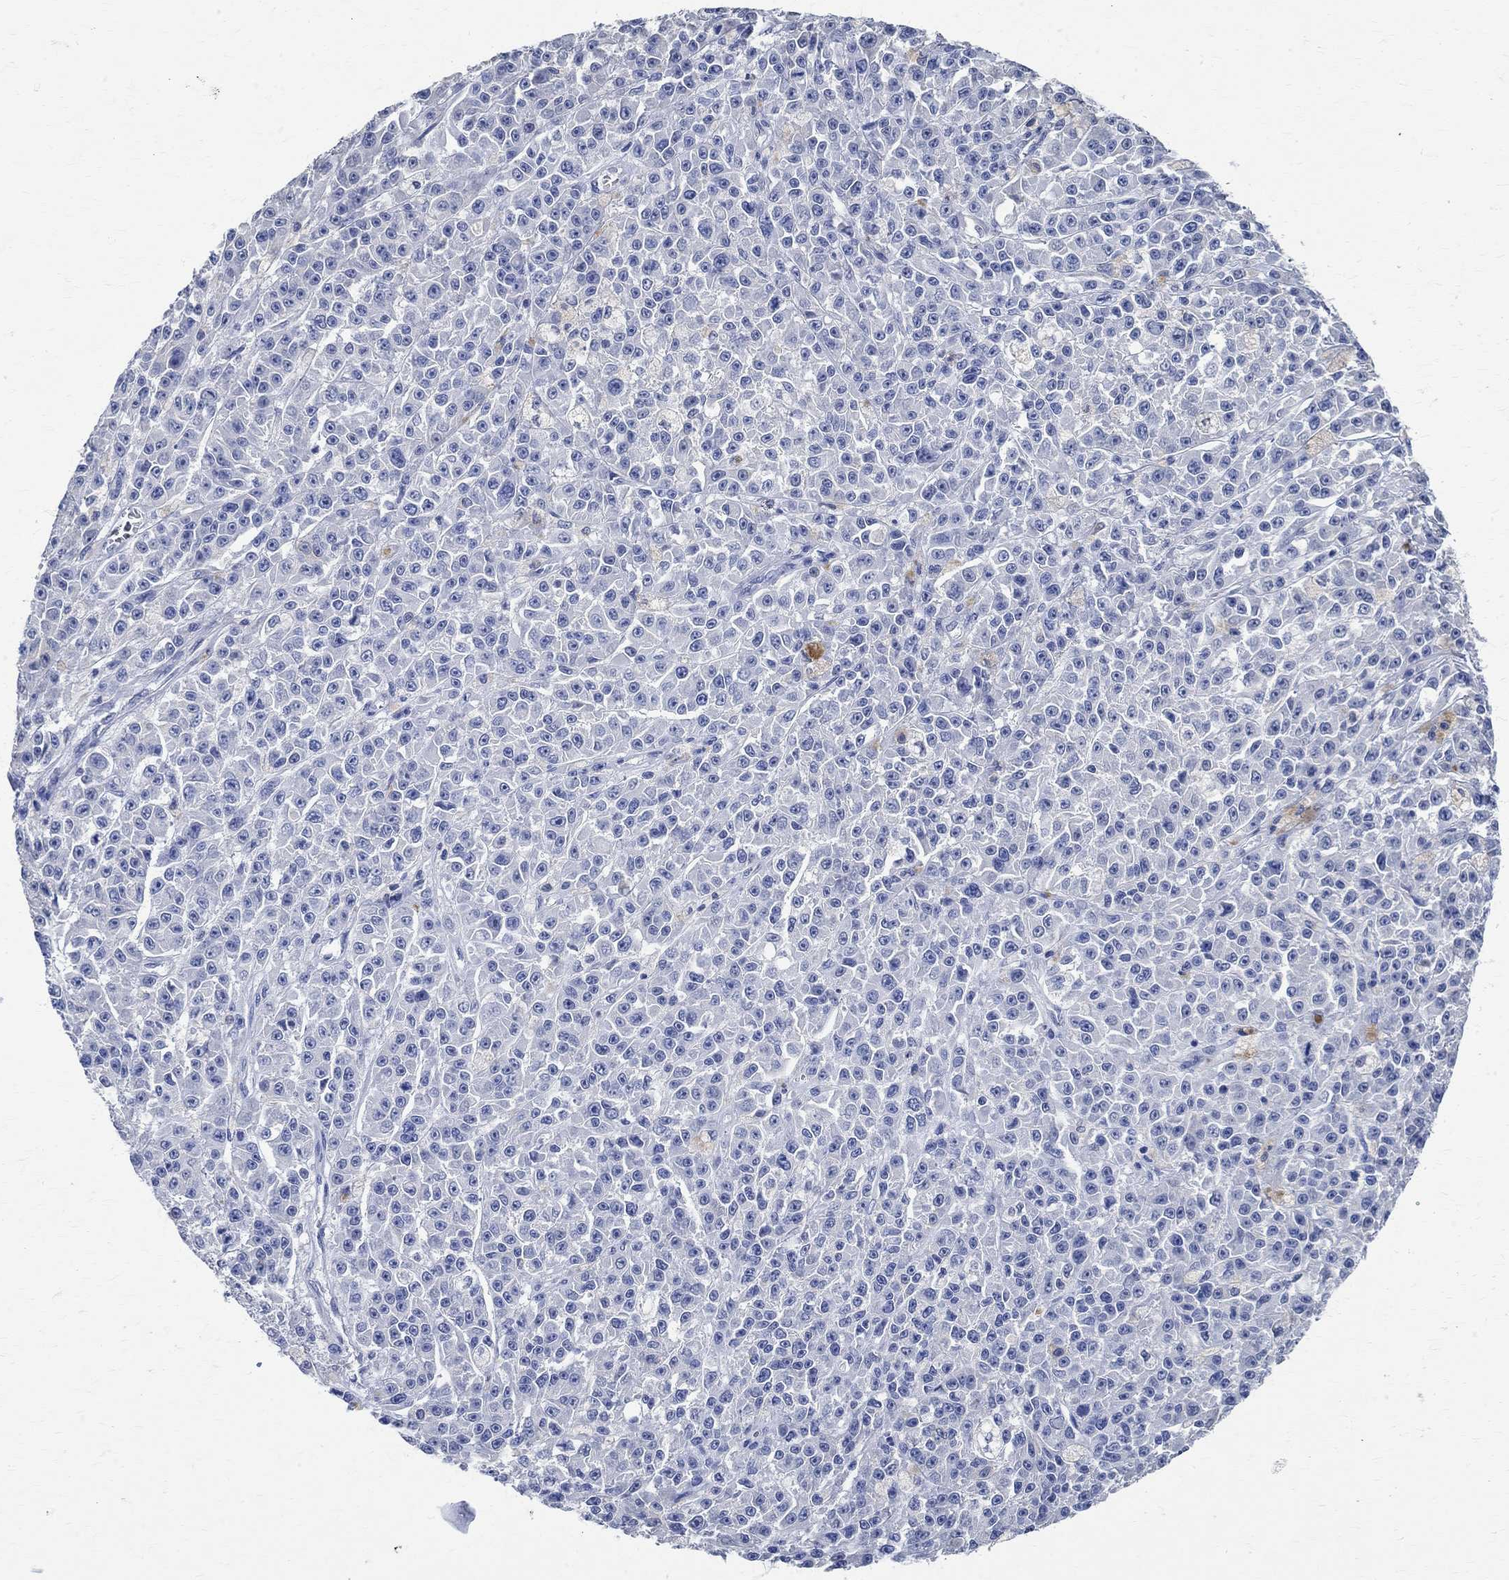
{"staining": {"intensity": "negative", "quantity": "none", "location": "none"}, "tissue": "melanoma", "cell_type": "Tumor cells", "image_type": "cancer", "snomed": [{"axis": "morphology", "description": "Malignant melanoma, NOS"}, {"axis": "topography", "description": "Skin"}], "caption": "Immunohistochemistry of human malignant melanoma demonstrates no staining in tumor cells.", "gene": "TMEM221", "patient": {"sex": "female", "age": 58}}